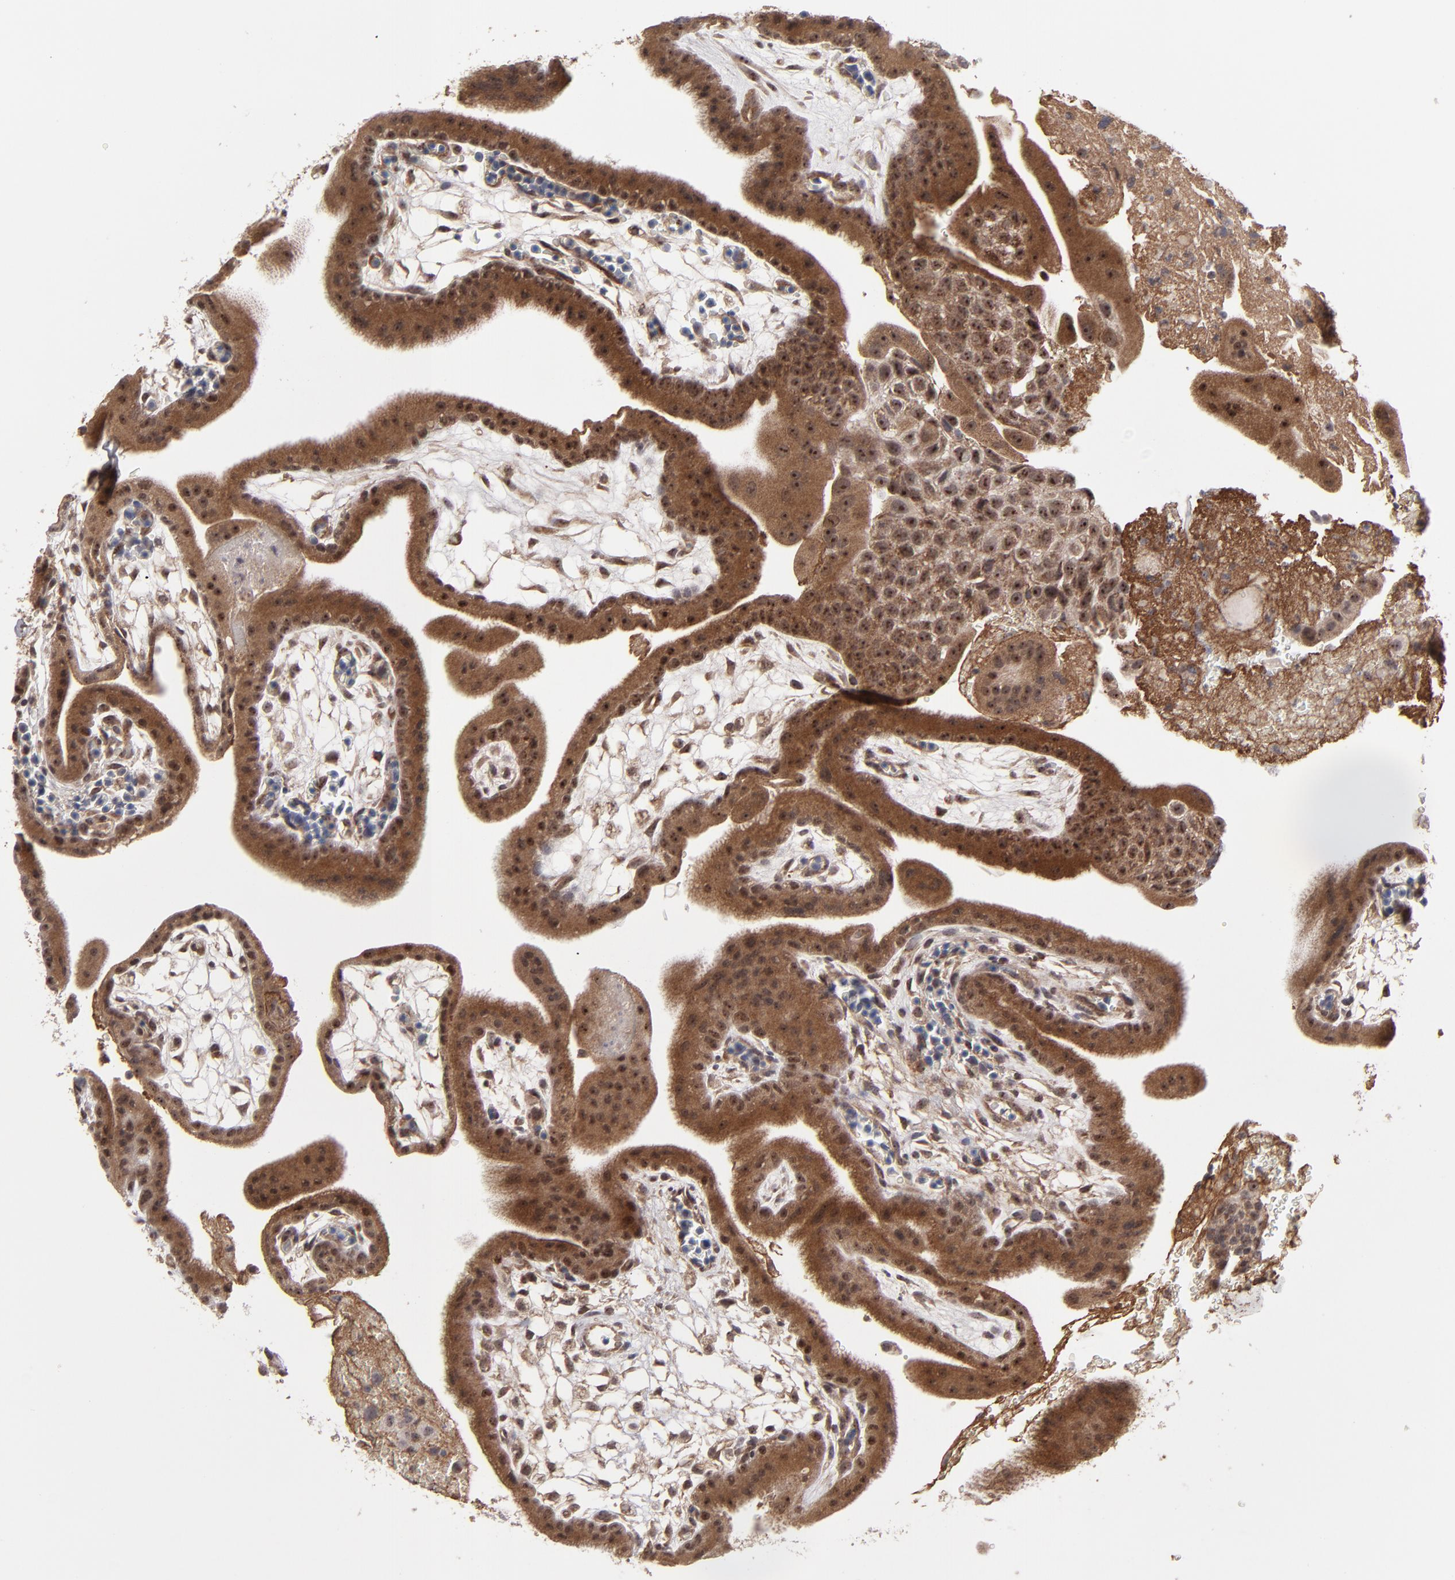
{"staining": {"intensity": "strong", "quantity": ">75%", "location": "cytoplasmic/membranous"}, "tissue": "placenta", "cell_type": "Trophoblastic cells", "image_type": "normal", "snomed": [{"axis": "morphology", "description": "Normal tissue, NOS"}, {"axis": "topography", "description": "Placenta"}], "caption": "A brown stain highlights strong cytoplasmic/membranous staining of a protein in trophoblastic cells of benign placenta. (DAB IHC with brightfield microscopy, high magnification).", "gene": "GLCCI1", "patient": {"sex": "female", "age": 19}}